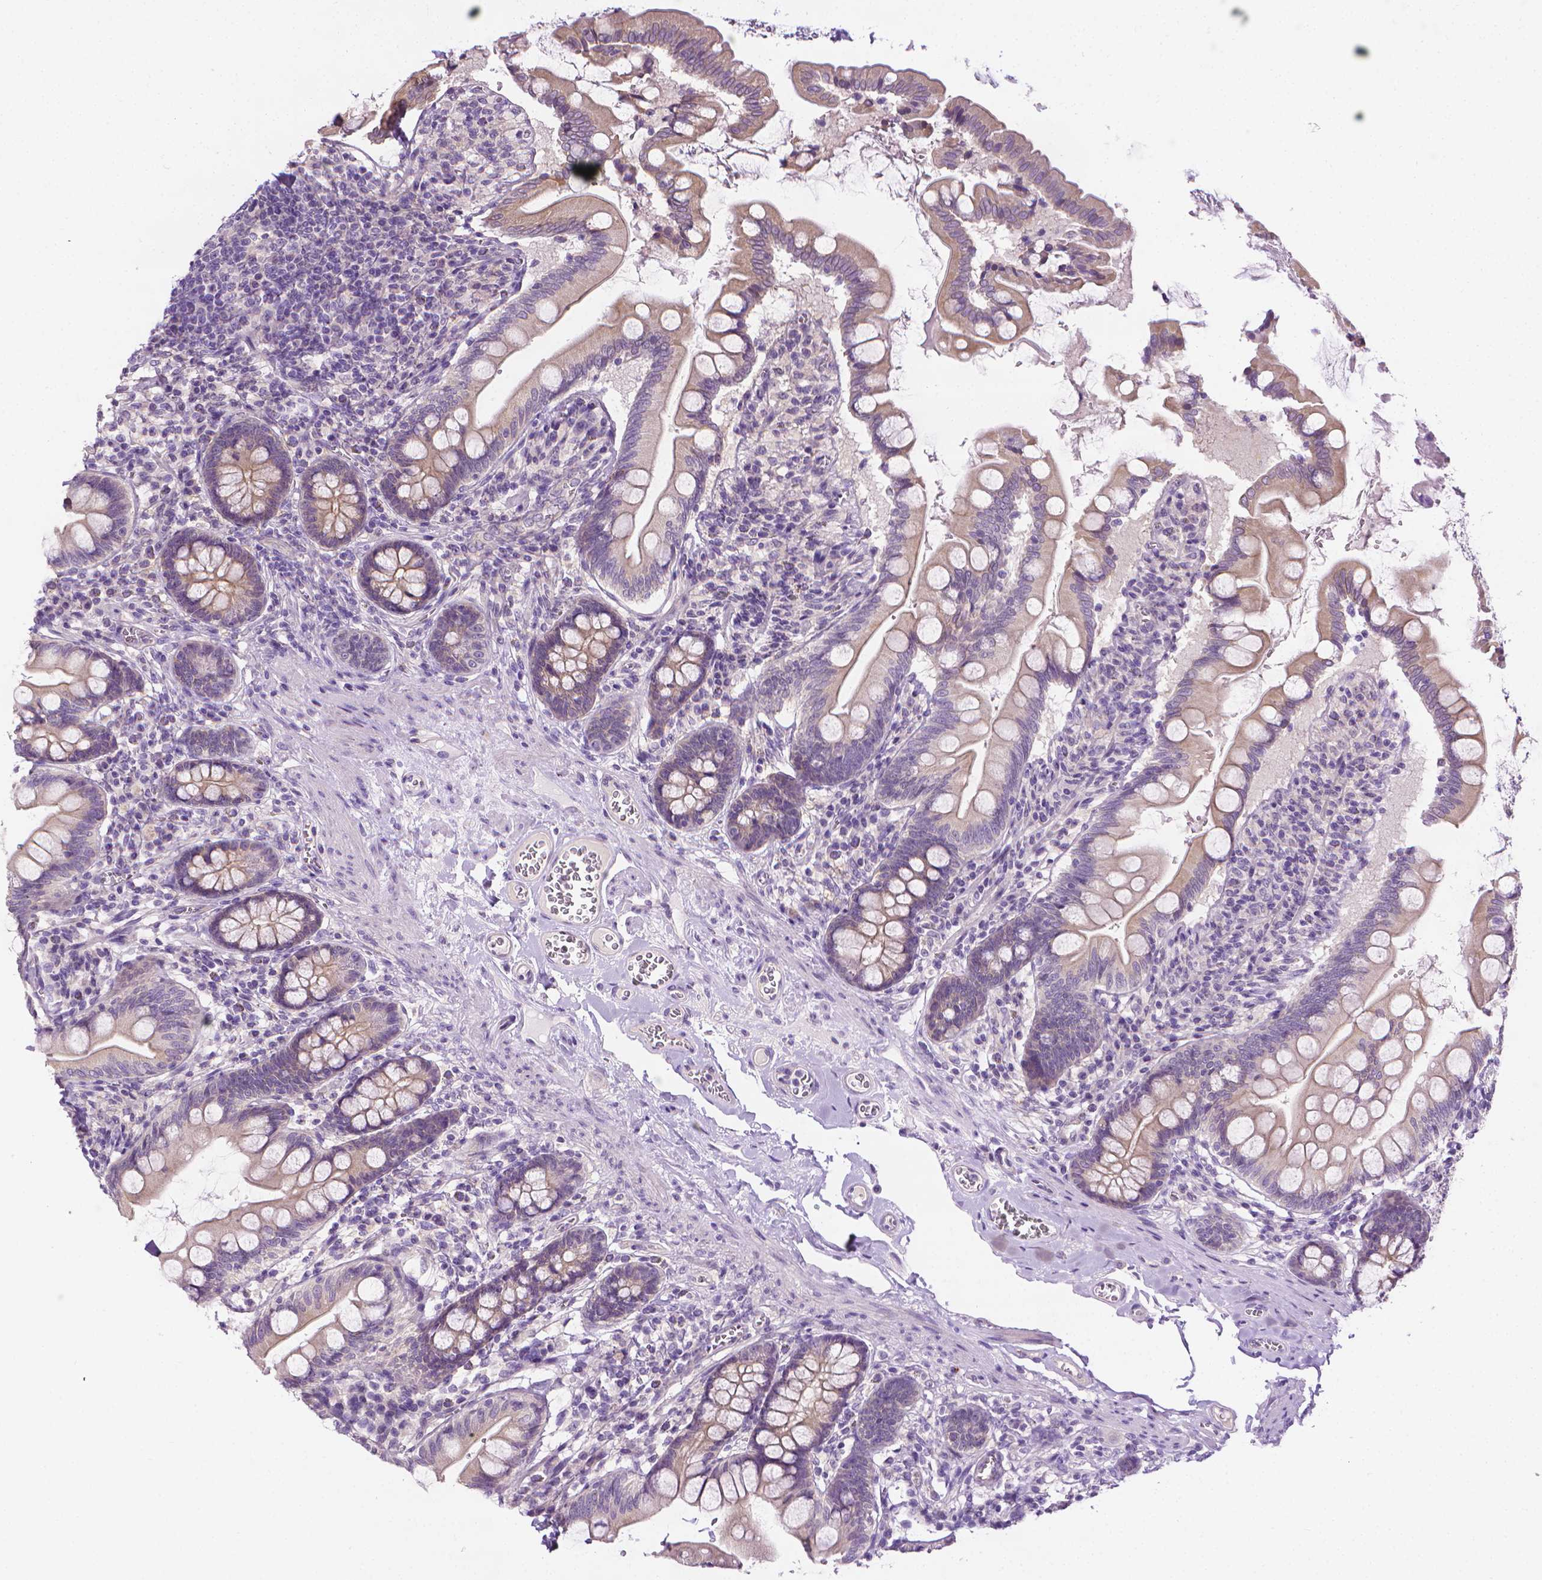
{"staining": {"intensity": "weak", "quantity": "25%-75%", "location": "cytoplasmic/membranous"}, "tissue": "small intestine", "cell_type": "Glandular cells", "image_type": "normal", "snomed": [{"axis": "morphology", "description": "Normal tissue, NOS"}, {"axis": "topography", "description": "Small intestine"}], "caption": "IHC micrograph of unremarkable human small intestine stained for a protein (brown), which shows low levels of weak cytoplasmic/membranous expression in about 25%-75% of glandular cells.", "gene": "MCOLN3", "patient": {"sex": "female", "age": 56}}